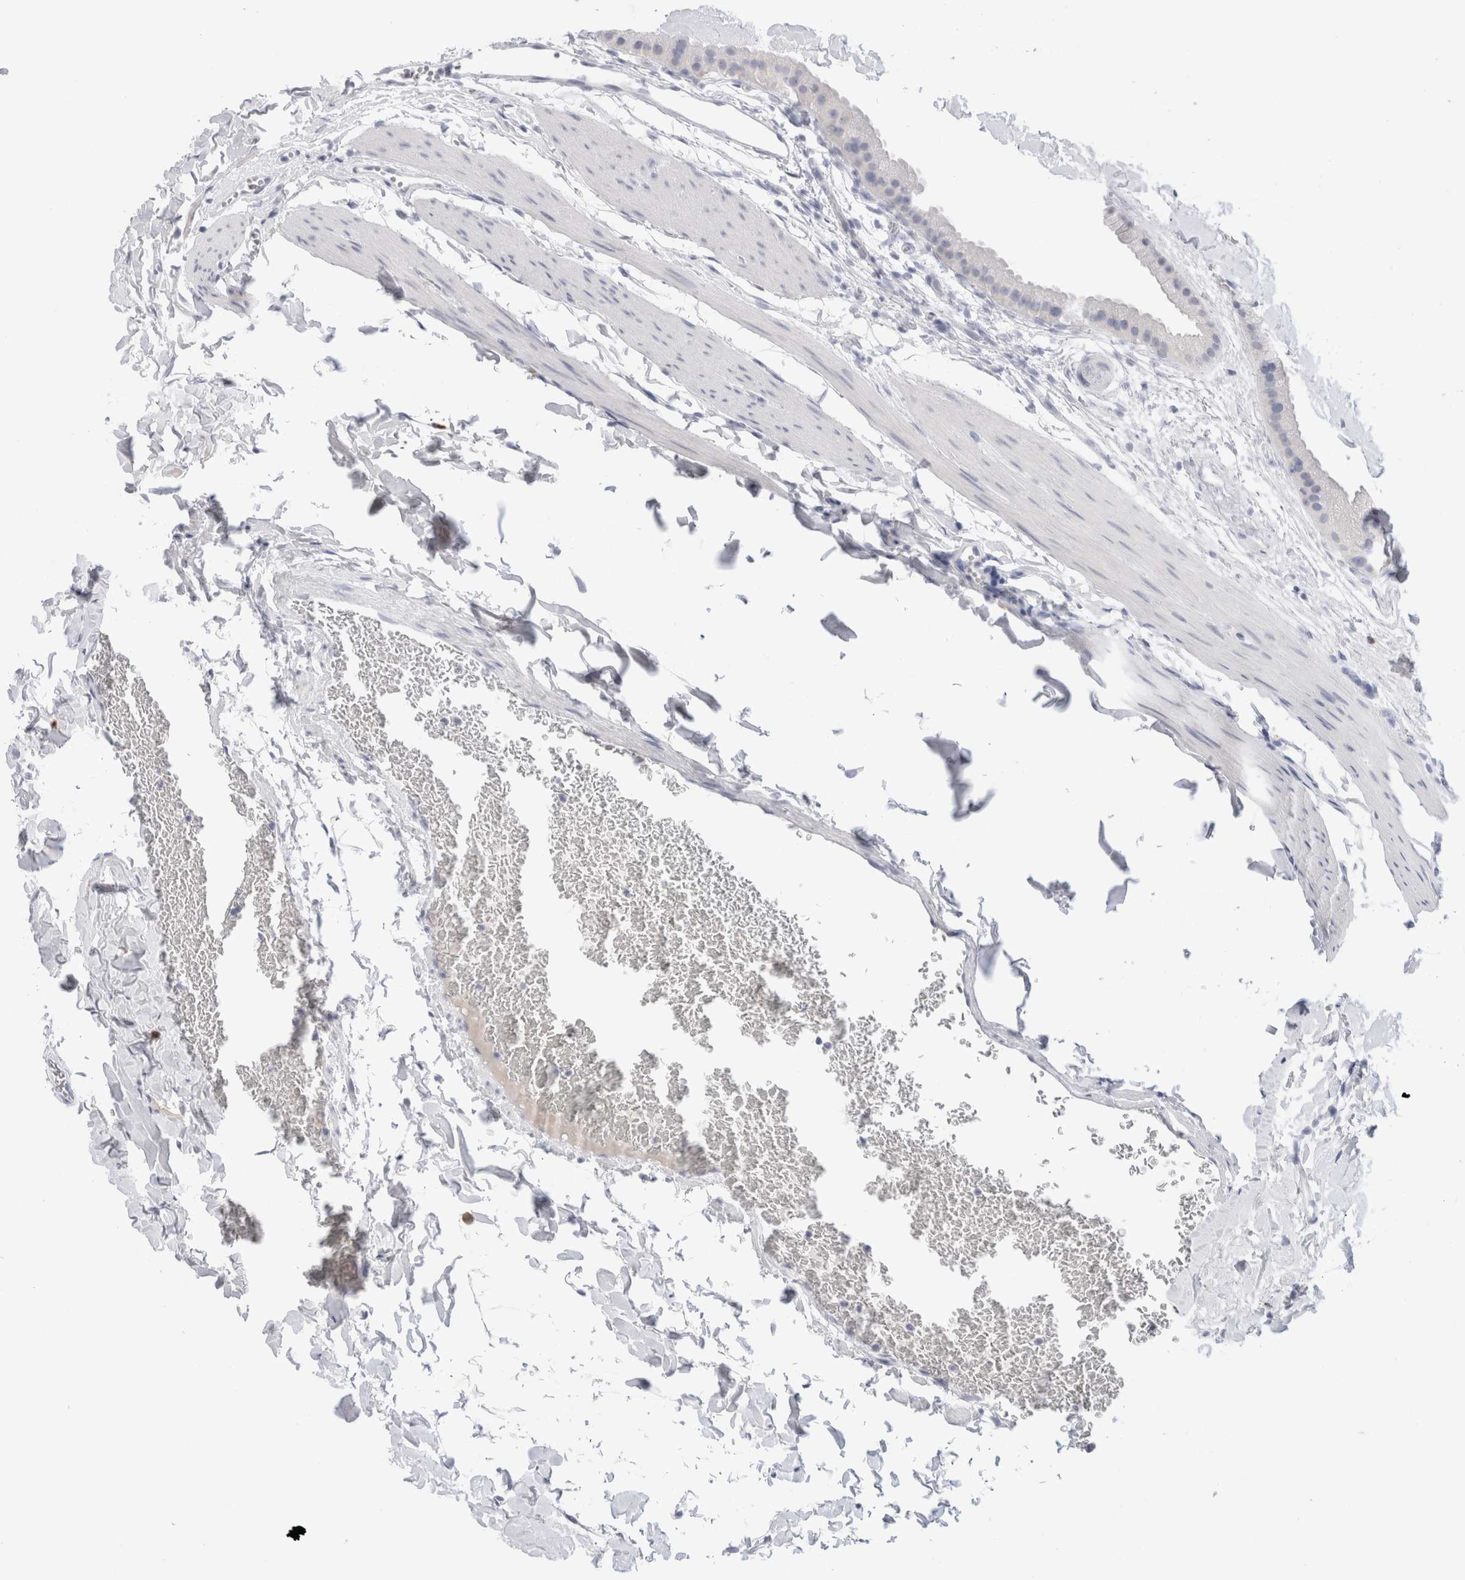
{"staining": {"intensity": "negative", "quantity": "none", "location": "none"}, "tissue": "gallbladder", "cell_type": "Glandular cells", "image_type": "normal", "snomed": [{"axis": "morphology", "description": "Normal tissue, NOS"}, {"axis": "topography", "description": "Gallbladder"}], "caption": "Immunohistochemistry image of benign gallbladder: gallbladder stained with DAB reveals no significant protein expression in glandular cells. (Stains: DAB (3,3'-diaminobenzidine) immunohistochemistry with hematoxylin counter stain, Microscopy: brightfield microscopy at high magnification).", "gene": "SLC22A12", "patient": {"sex": "female", "age": 64}}